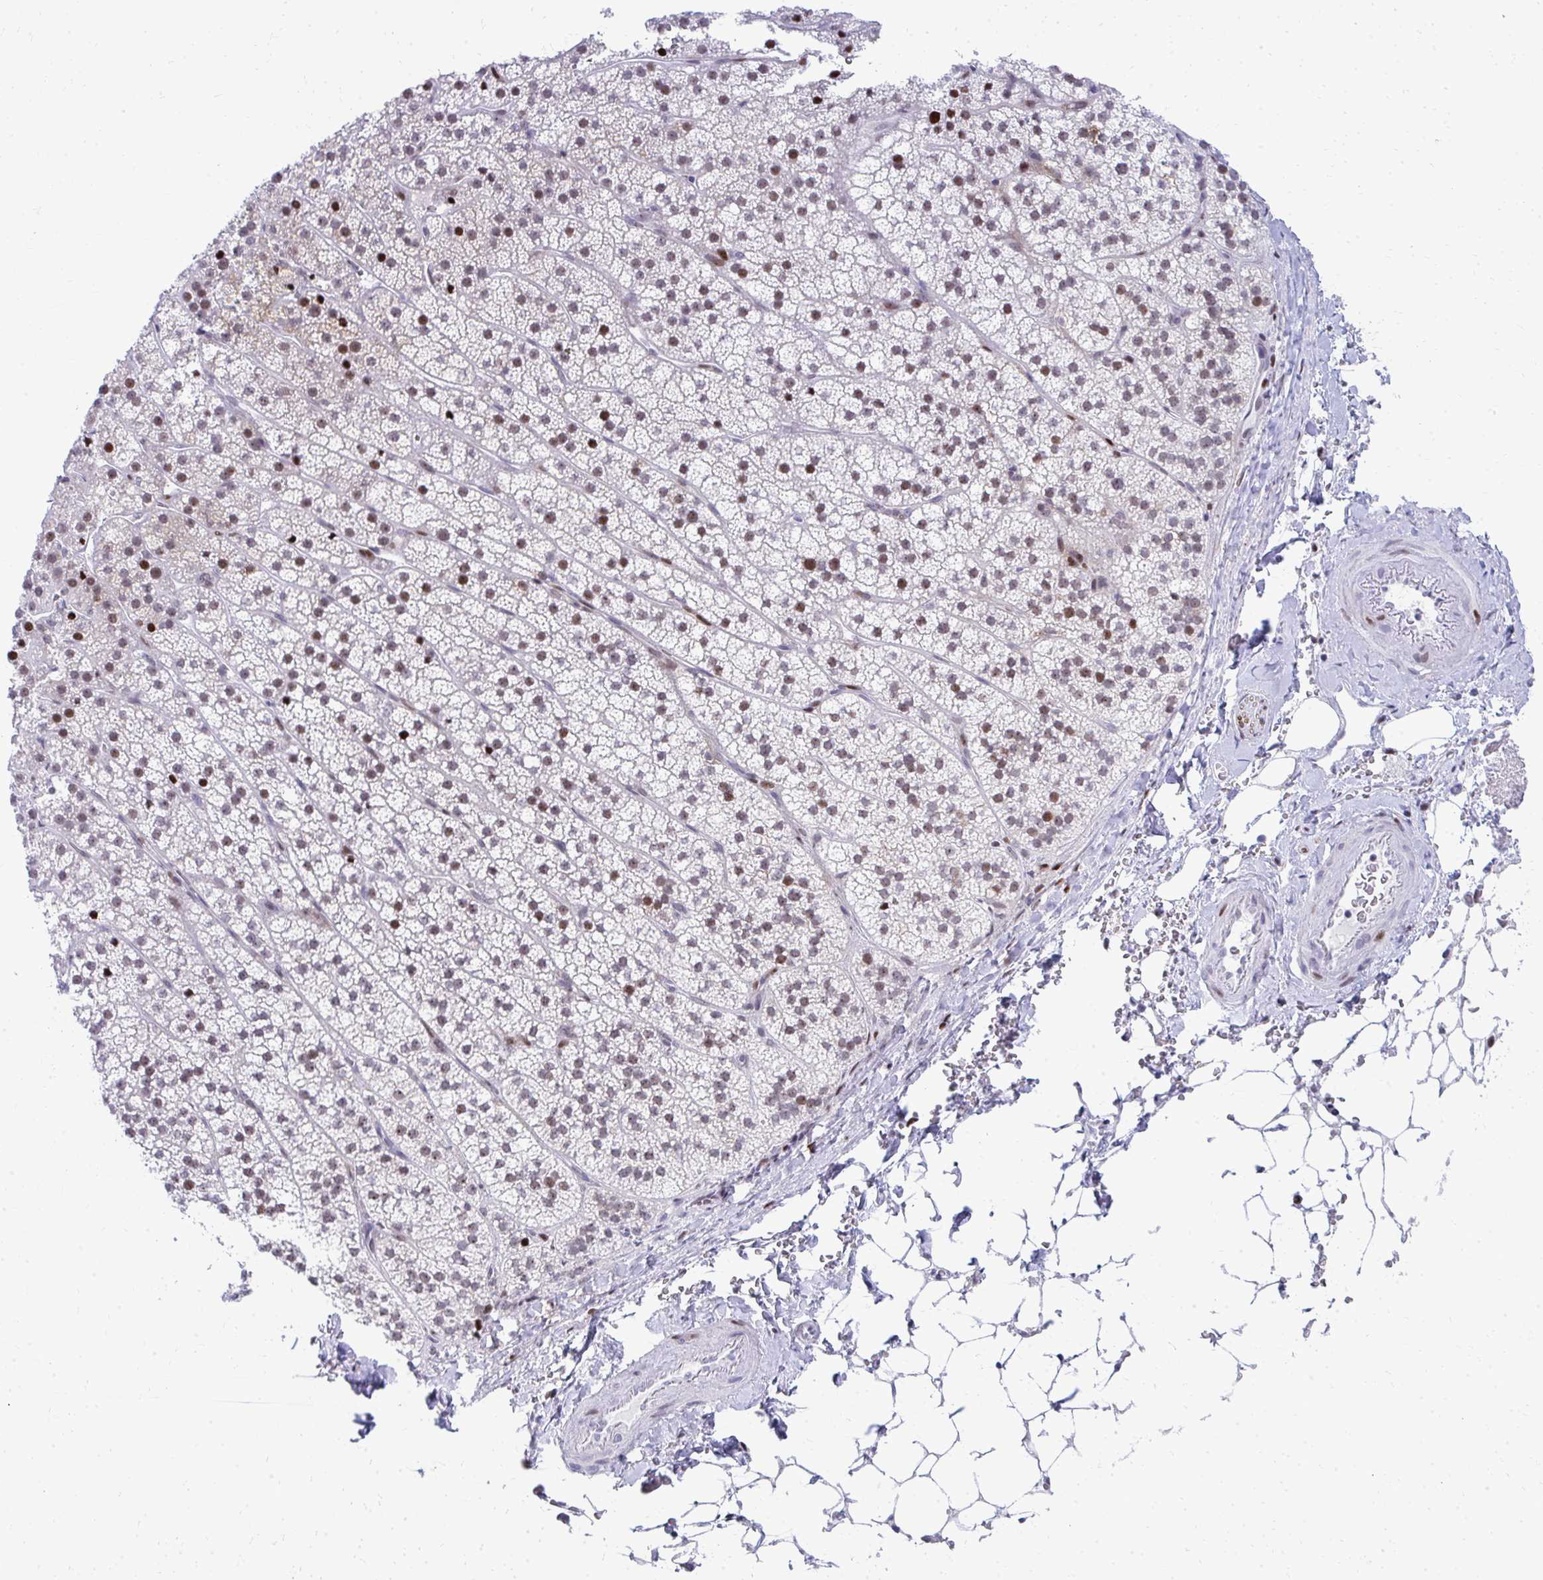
{"staining": {"intensity": "moderate", "quantity": "25%-75%", "location": "nuclear"}, "tissue": "adrenal gland", "cell_type": "Glandular cells", "image_type": "normal", "snomed": [{"axis": "morphology", "description": "Normal tissue, NOS"}, {"axis": "topography", "description": "Adrenal gland"}], "caption": "Unremarkable adrenal gland was stained to show a protein in brown. There is medium levels of moderate nuclear staining in approximately 25%-75% of glandular cells.", "gene": "GLDN", "patient": {"sex": "male", "age": 53}}